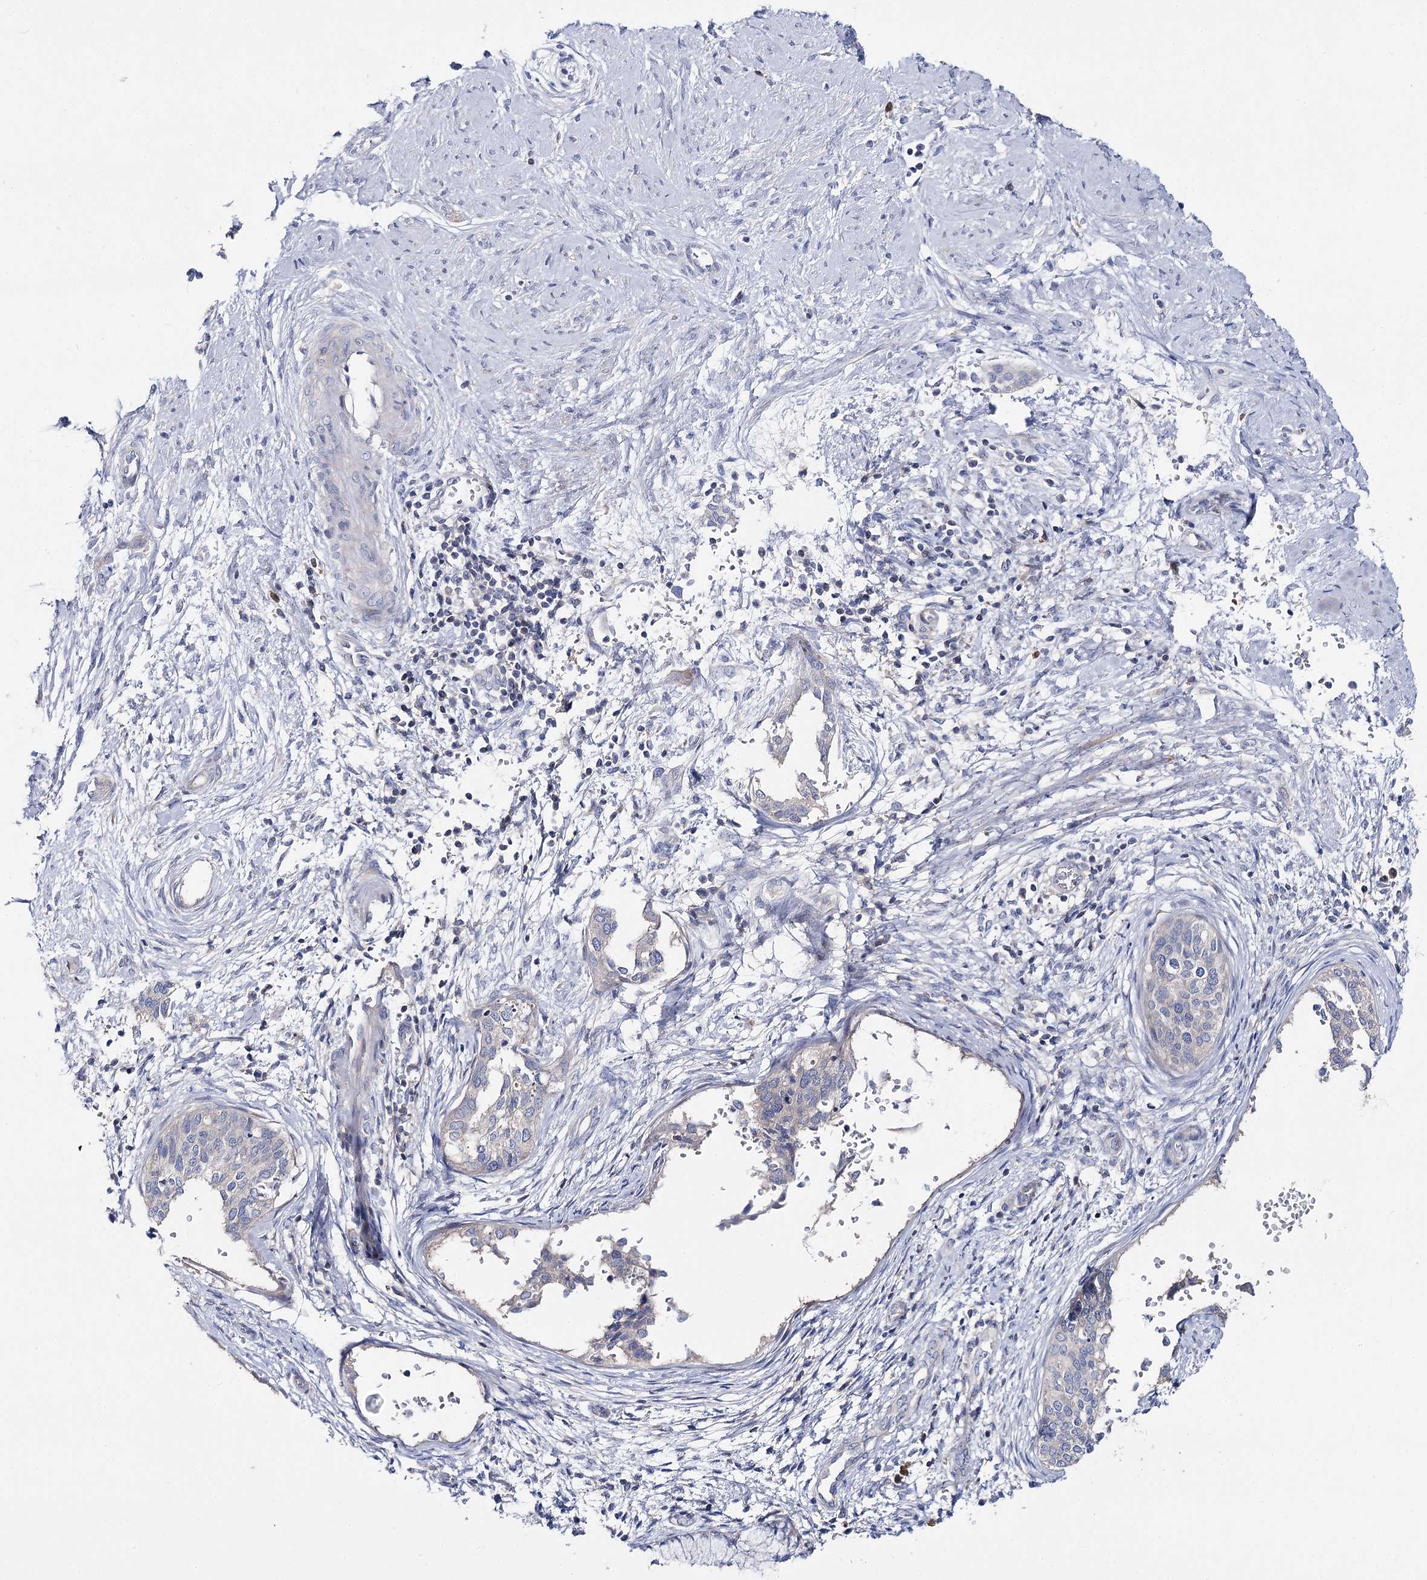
{"staining": {"intensity": "negative", "quantity": "none", "location": "none"}, "tissue": "cervical cancer", "cell_type": "Tumor cells", "image_type": "cancer", "snomed": [{"axis": "morphology", "description": "Squamous cell carcinoma, NOS"}, {"axis": "topography", "description": "Cervix"}], "caption": "IHC image of human cervical cancer stained for a protein (brown), which displays no expression in tumor cells. (DAB (3,3'-diaminobenzidine) immunohistochemistry, high magnification).", "gene": "NRAP", "patient": {"sex": "female", "age": 37}}